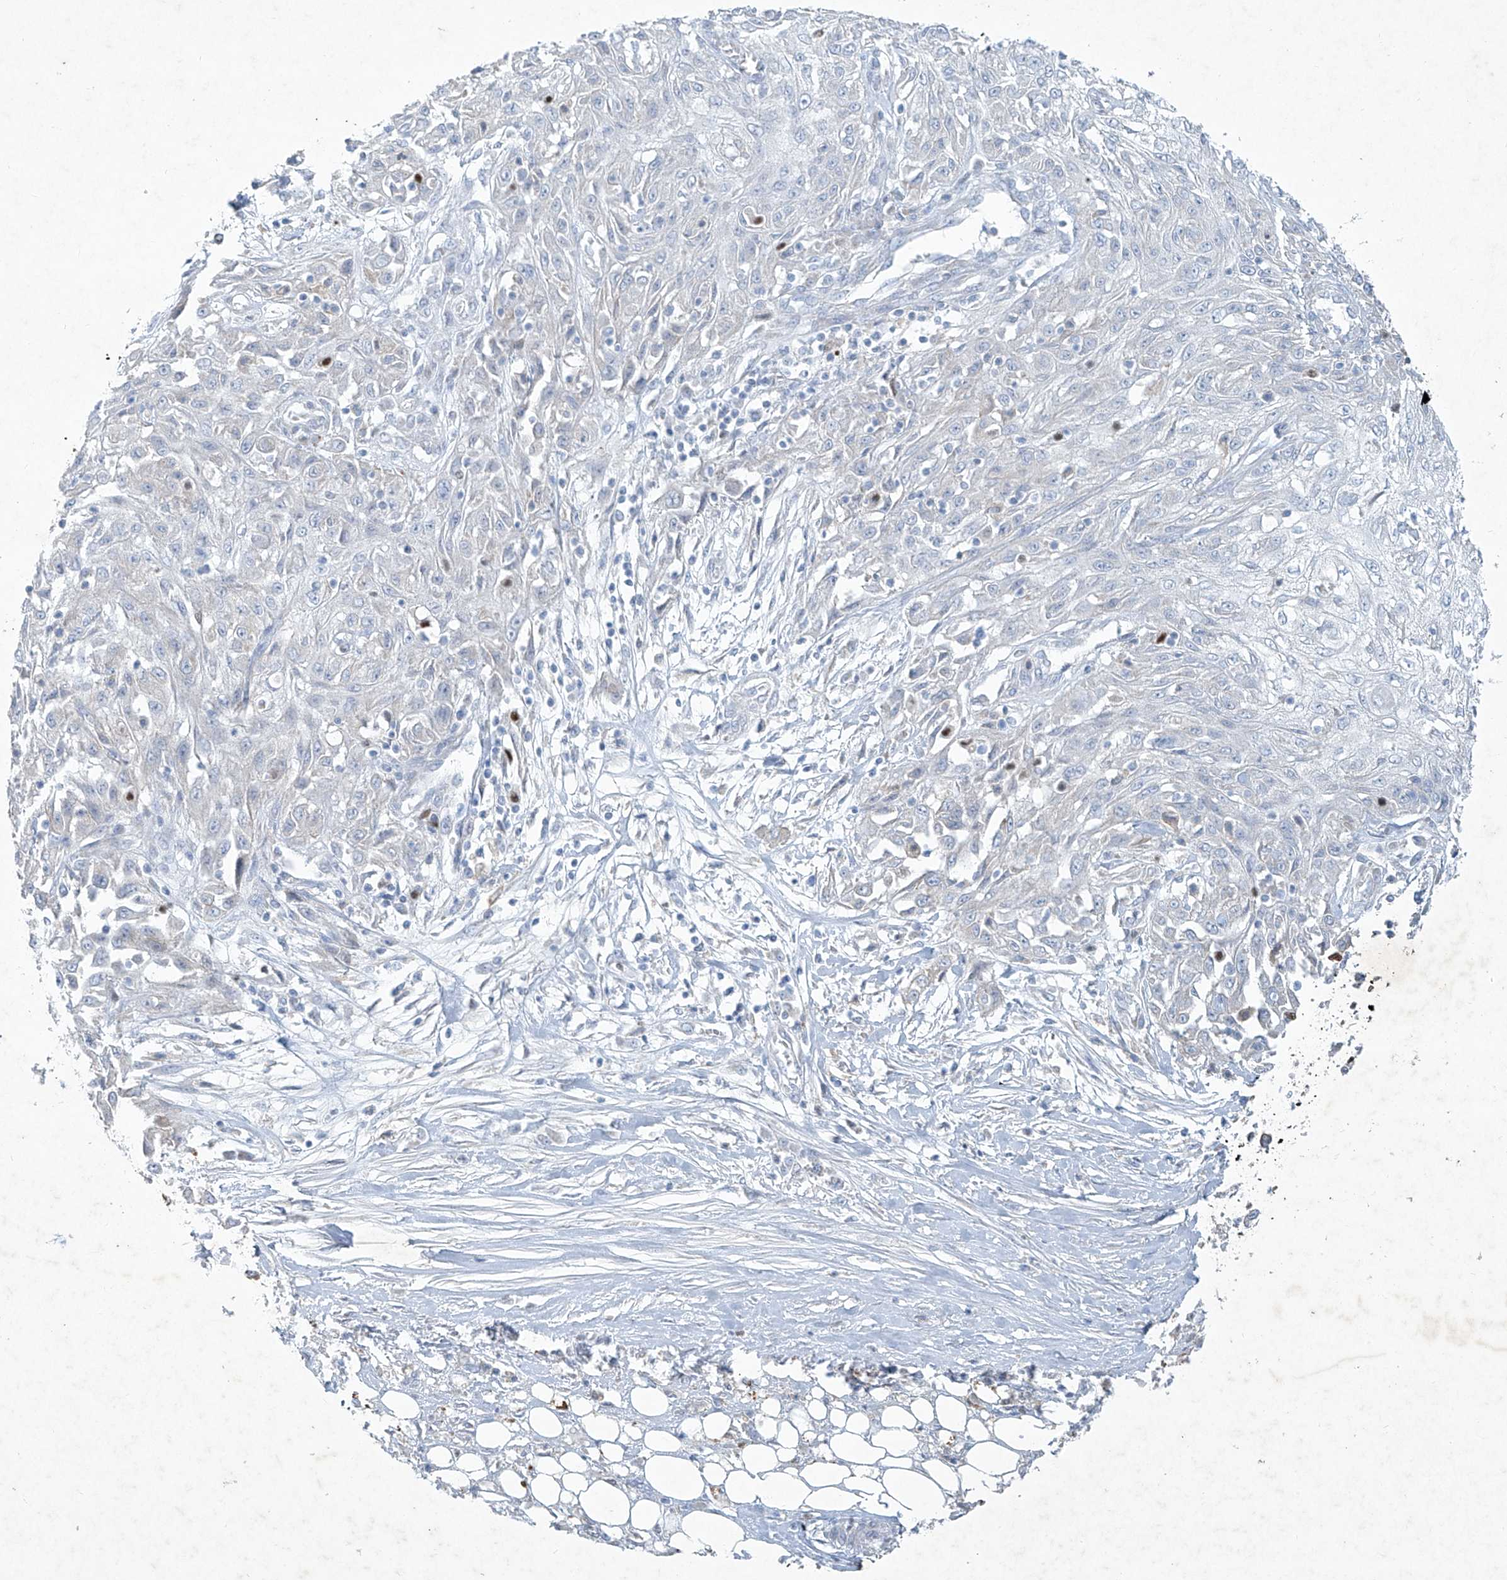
{"staining": {"intensity": "negative", "quantity": "none", "location": "none"}, "tissue": "skin cancer", "cell_type": "Tumor cells", "image_type": "cancer", "snomed": [{"axis": "morphology", "description": "Squamous cell carcinoma, NOS"}, {"axis": "morphology", "description": "Squamous cell carcinoma, metastatic, NOS"}, {"axis": "topography", "description": "Skin"}, {"axis": "topography", "description": "Lymph node"}], "caption": "A high-resolution image shows IHC staining of metastatic squamous cell carcinoma (skin), which reveals no significant positivity in tumor cells. (Brightfield microscopy of DAB immunohistochemistry (IHC) at high magnification).", "gene": "TUBE1", "patient": {"sex": "male", "age": 75}}